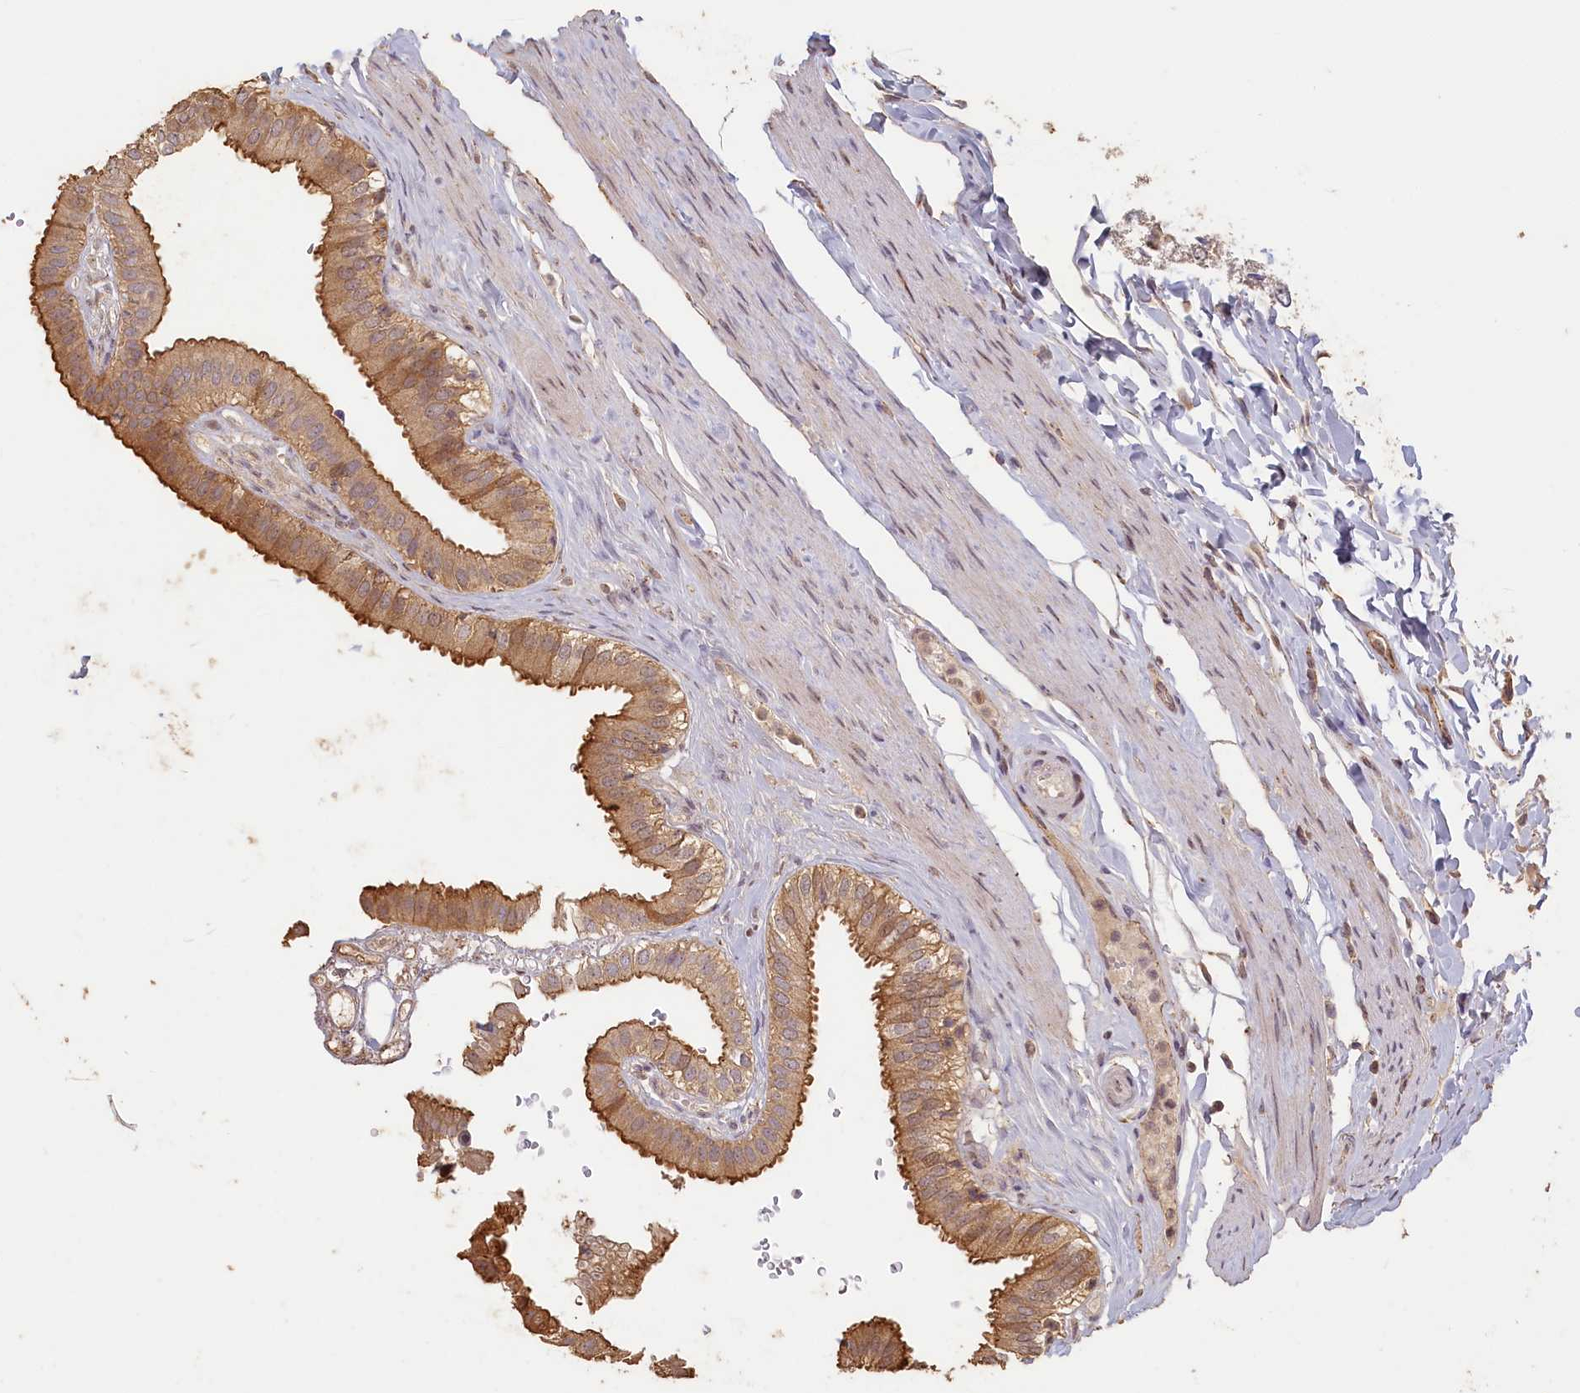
{"staining": {"intensity": "strong", "quantity": ">75%", "location": "cytoplasmic/membranous"}, "tissue": "gallbladder", "cell_type": "Glandular cells", "image_type": "normal", "snomed": [{"axis": "morphology", "description": "Normal tissue, NOS"}, {"axis": "topography", "description": "Gallbladder"}], "caption": "DAB (3,3'-diaminobenzidine) immunohistochemical staining of unremarkable gallbladder shows strong cytoplasmic/membranous protein positivity in about >75% of glandular cells. Immunohistochemistry (ihc) stains the protein in brown and the nuclei are stained blue.", "gene": "MADD", "patient": {"sex": "female", "age": 61}}